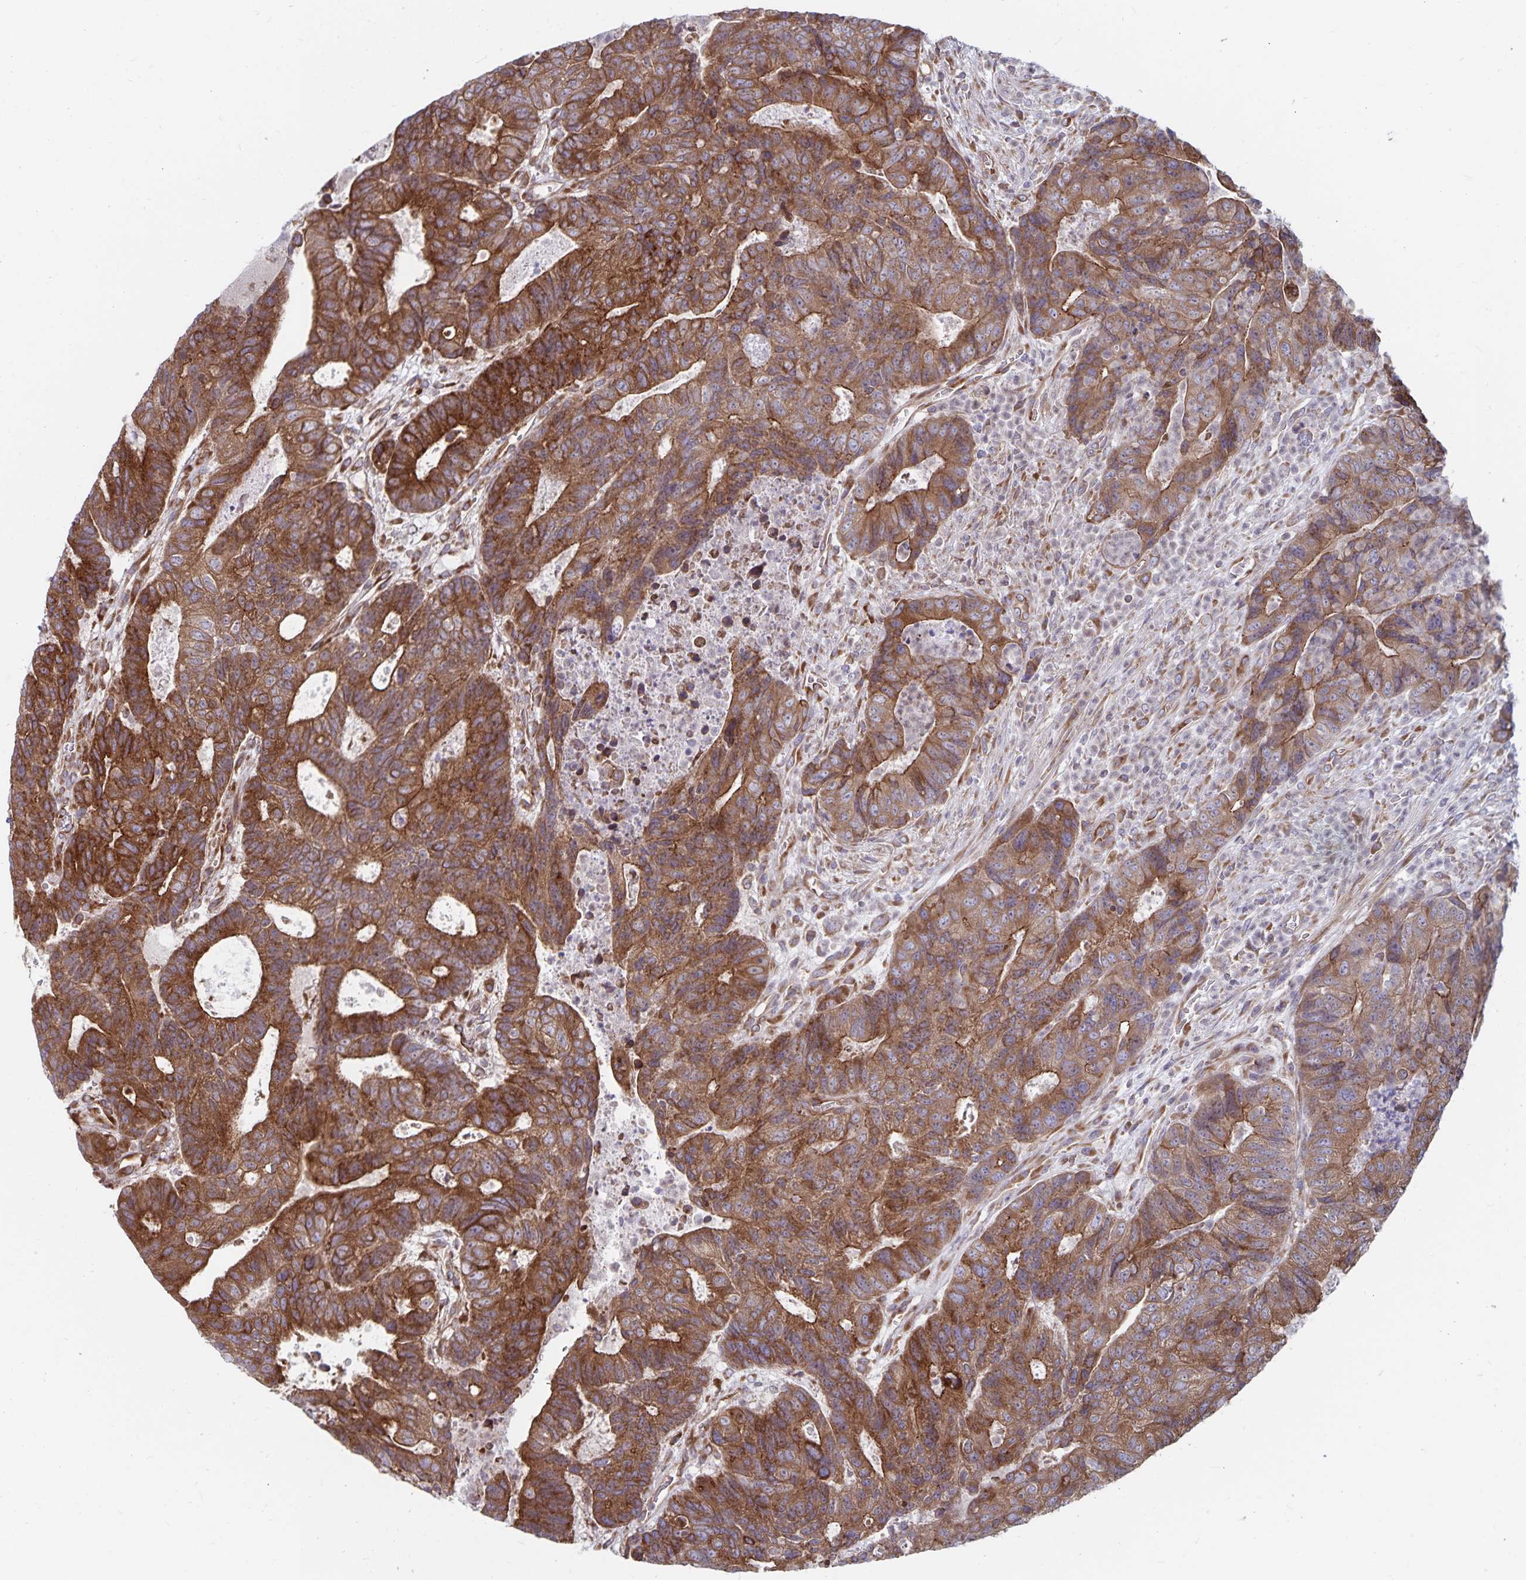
{"staining": {"intensity": "moderate", "quantity": ">75%", "location": "cytoplasmic/membranous"}, "tissue": "colorectal cancer", "cell_type": "Tumor cells", "image_type": "cancer", "snomed": [{"axis": "morphology", "description": "Adenocarcinoma, NOS"}, {"axis": "topography", "description": "Colon"}], "caption": "IHC of human colorectal cancer reveals medium levels of moderate cytoplasmic/membranous expression in approximately >75% of tumor cells.", "gene": "SEC62", "patient": {"sex": "female", "age": 48}}